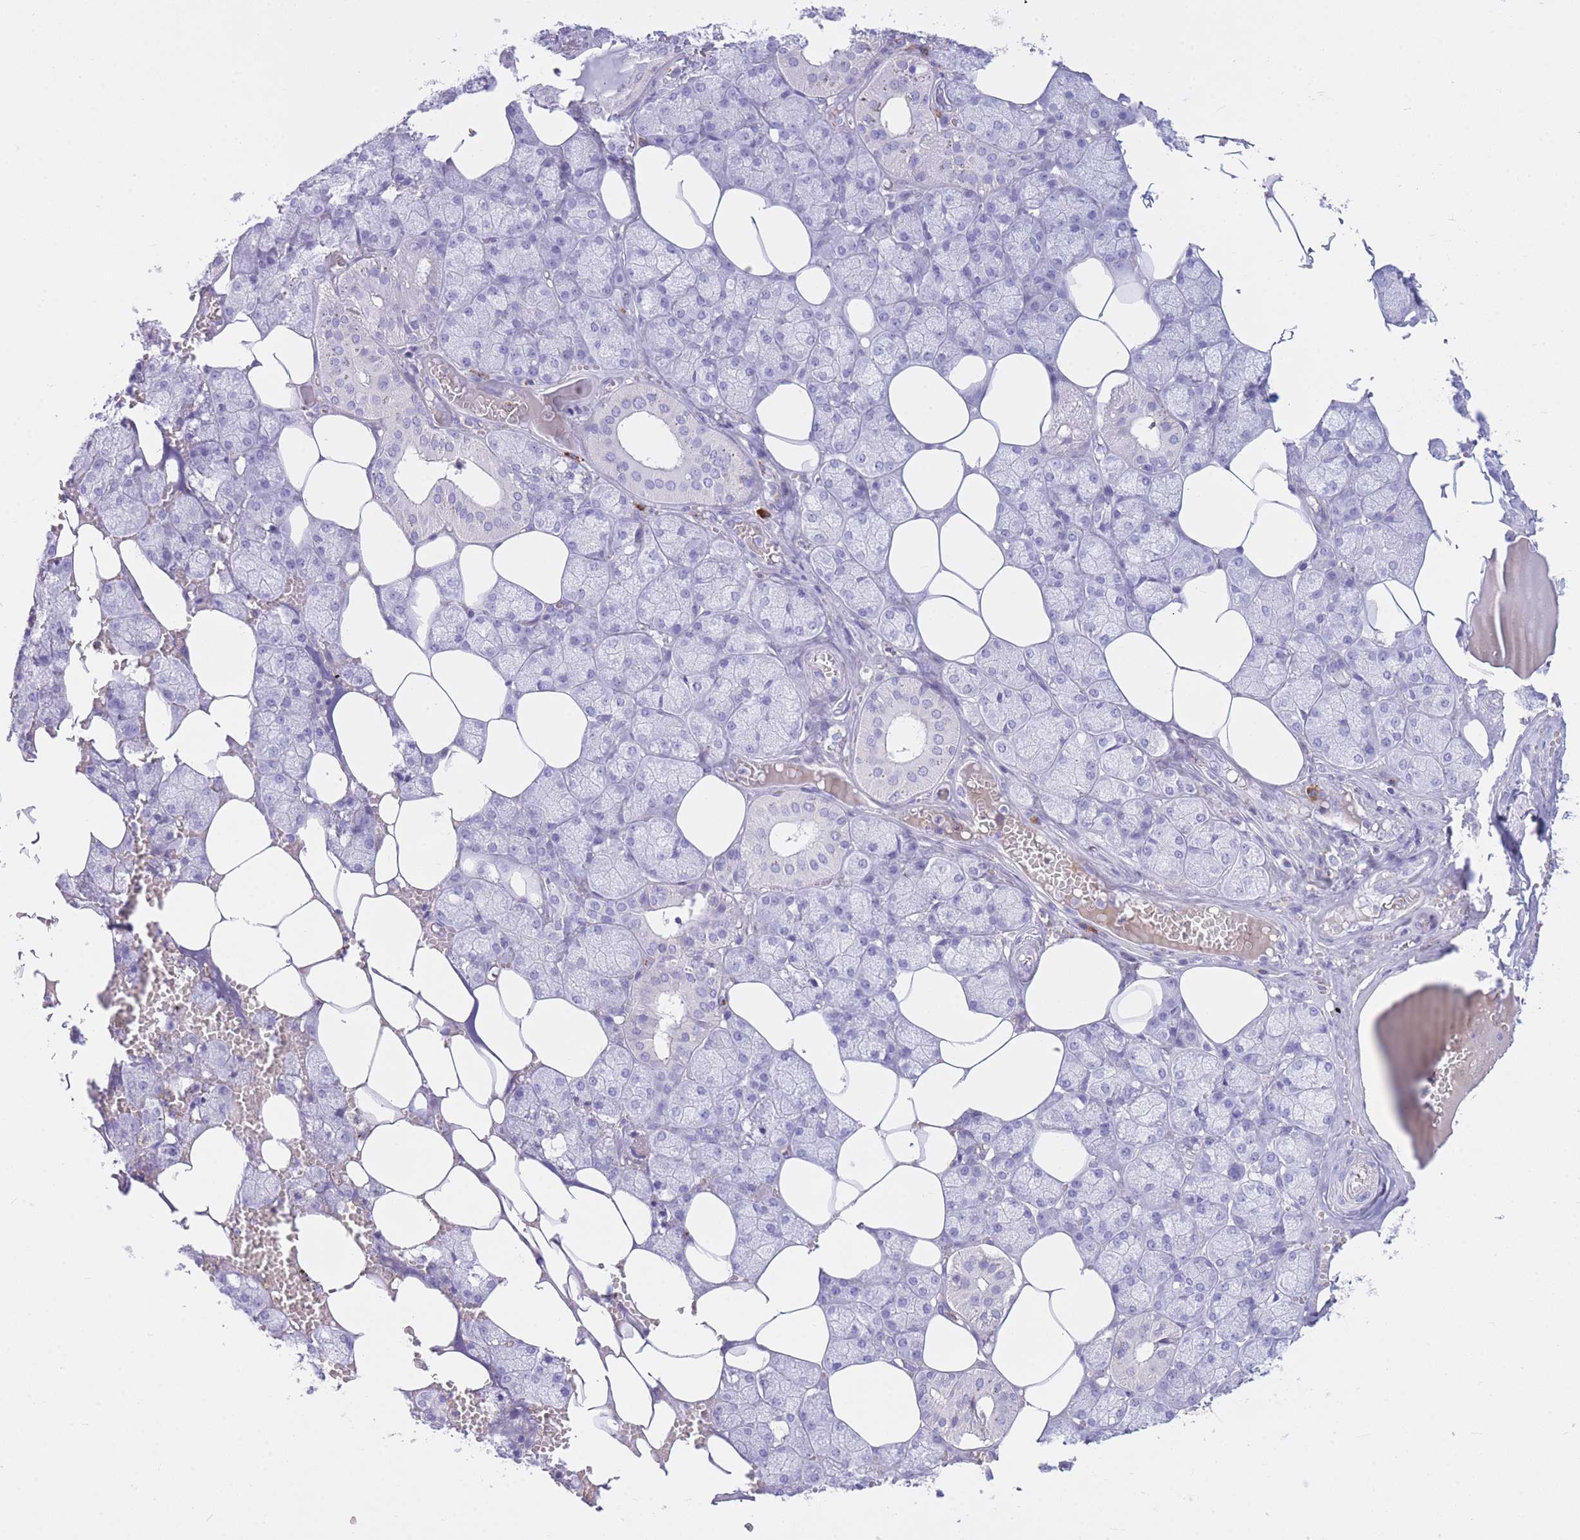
{"staining": {"intensity": "negative", "quantity": "none", "location": "none"}, "tissue": "salivary gland", "cell_type": "Glandular cells", "image_type": "normal", "snomed": [{"axis": "morphology", "description": "Normal tissue, NOS"}, {"axis": "topography", "description": "Salivary gland"}], "caption": "DAB (3,3'-diaminobenzidine) immunohistochemical staining of unremarkable human salivary gland exhibits no significant positivity in glandular cells.", "gene": "PLBD1", "patient": {"sex": "male", "age": 62}}